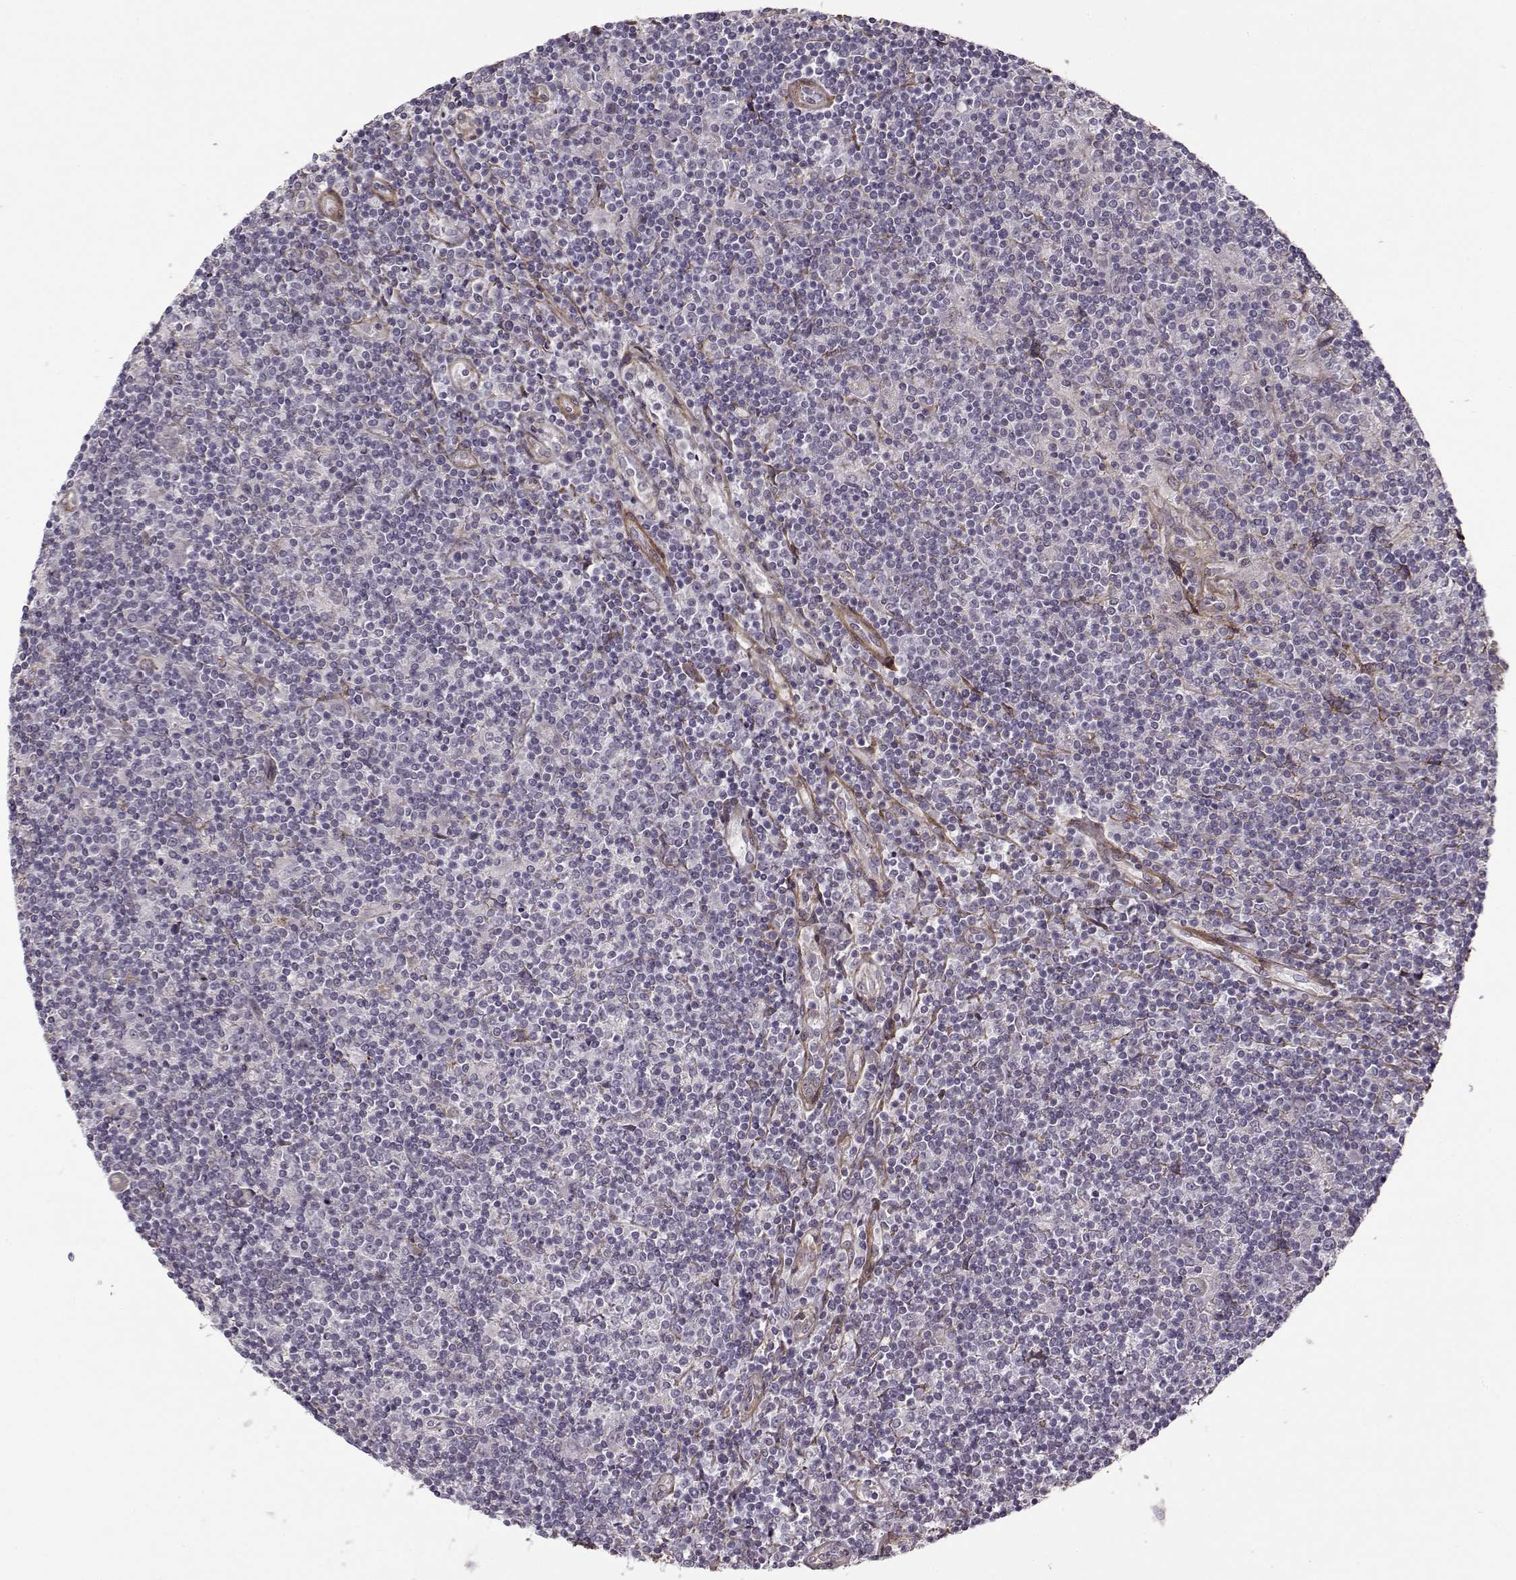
{"staining": {"intensity": "negative", "quantity": "none", "location": "none"}, "tissue": "lymphoma", "cell_type": "Tumor cells", "image_type": "cancer", "snomed": [{"axis": "morphology", "description": "Hodgkin's disease, NOS"}, {"axis": "topography", "description": "Lymph node"}], "caption": "Human Hodgkin's disease stained for a protein using IHC shows no staining in tumor cells.", "gene": "LAMB2", "patient": {"sex": "male", "age": 40}}